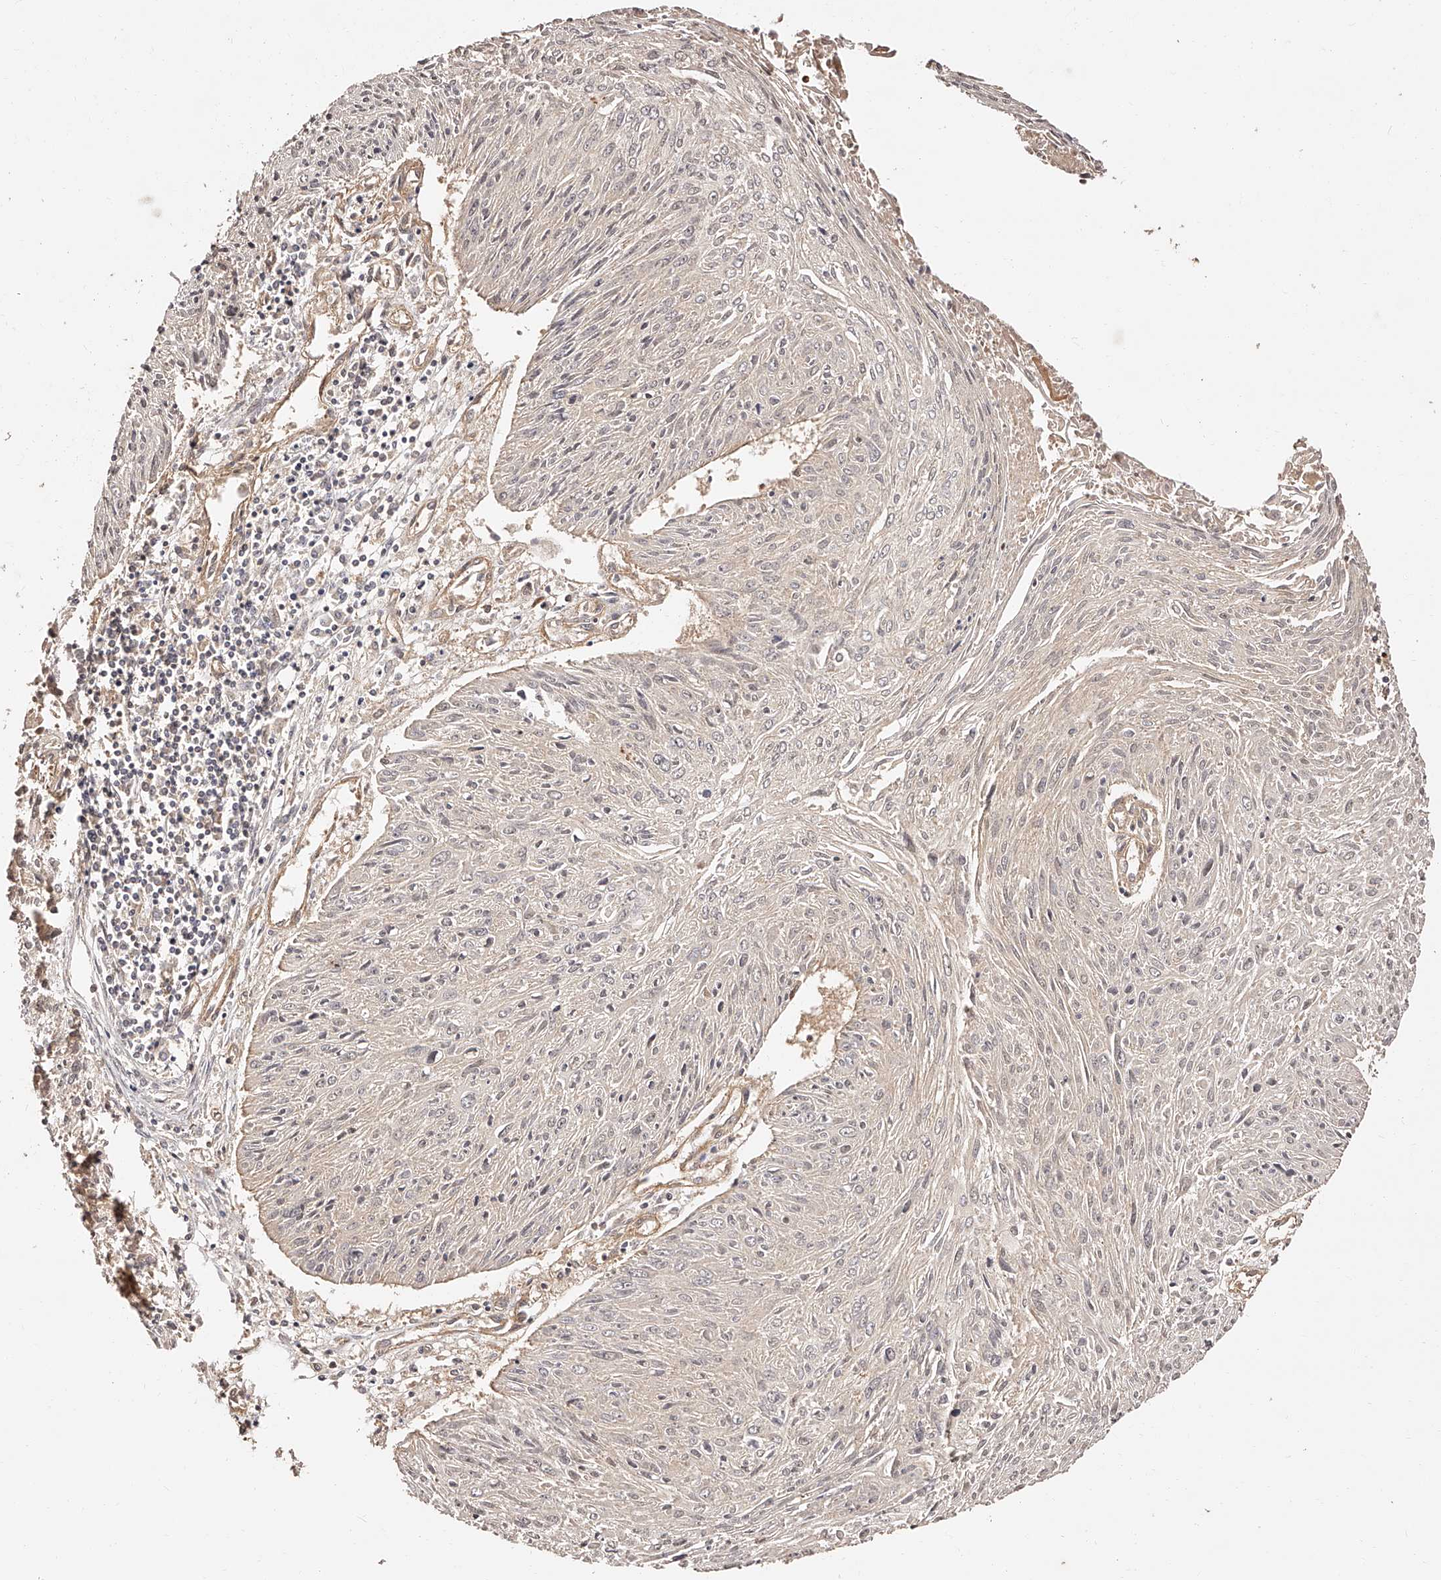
{"staining": {"intensity": "negative", "quantity": "none", "location": "none"}, "tissue": "cervical cancer", "cell_type": "Tumor cells", "image_type": "cancer", "snomed": [{"axis": "morphology", "description": "Squamous cell carcinoma, NOS"}, {"axis": "topography", "description": "Cervix"}], "caption": "IHC image of cervical cancer (squamous cell carcinoma) stained for a protein (brown), which shows no positivity in tumor cells.", "gene": "PFDN2", "patient": {"sex": "female", "age": 51}}